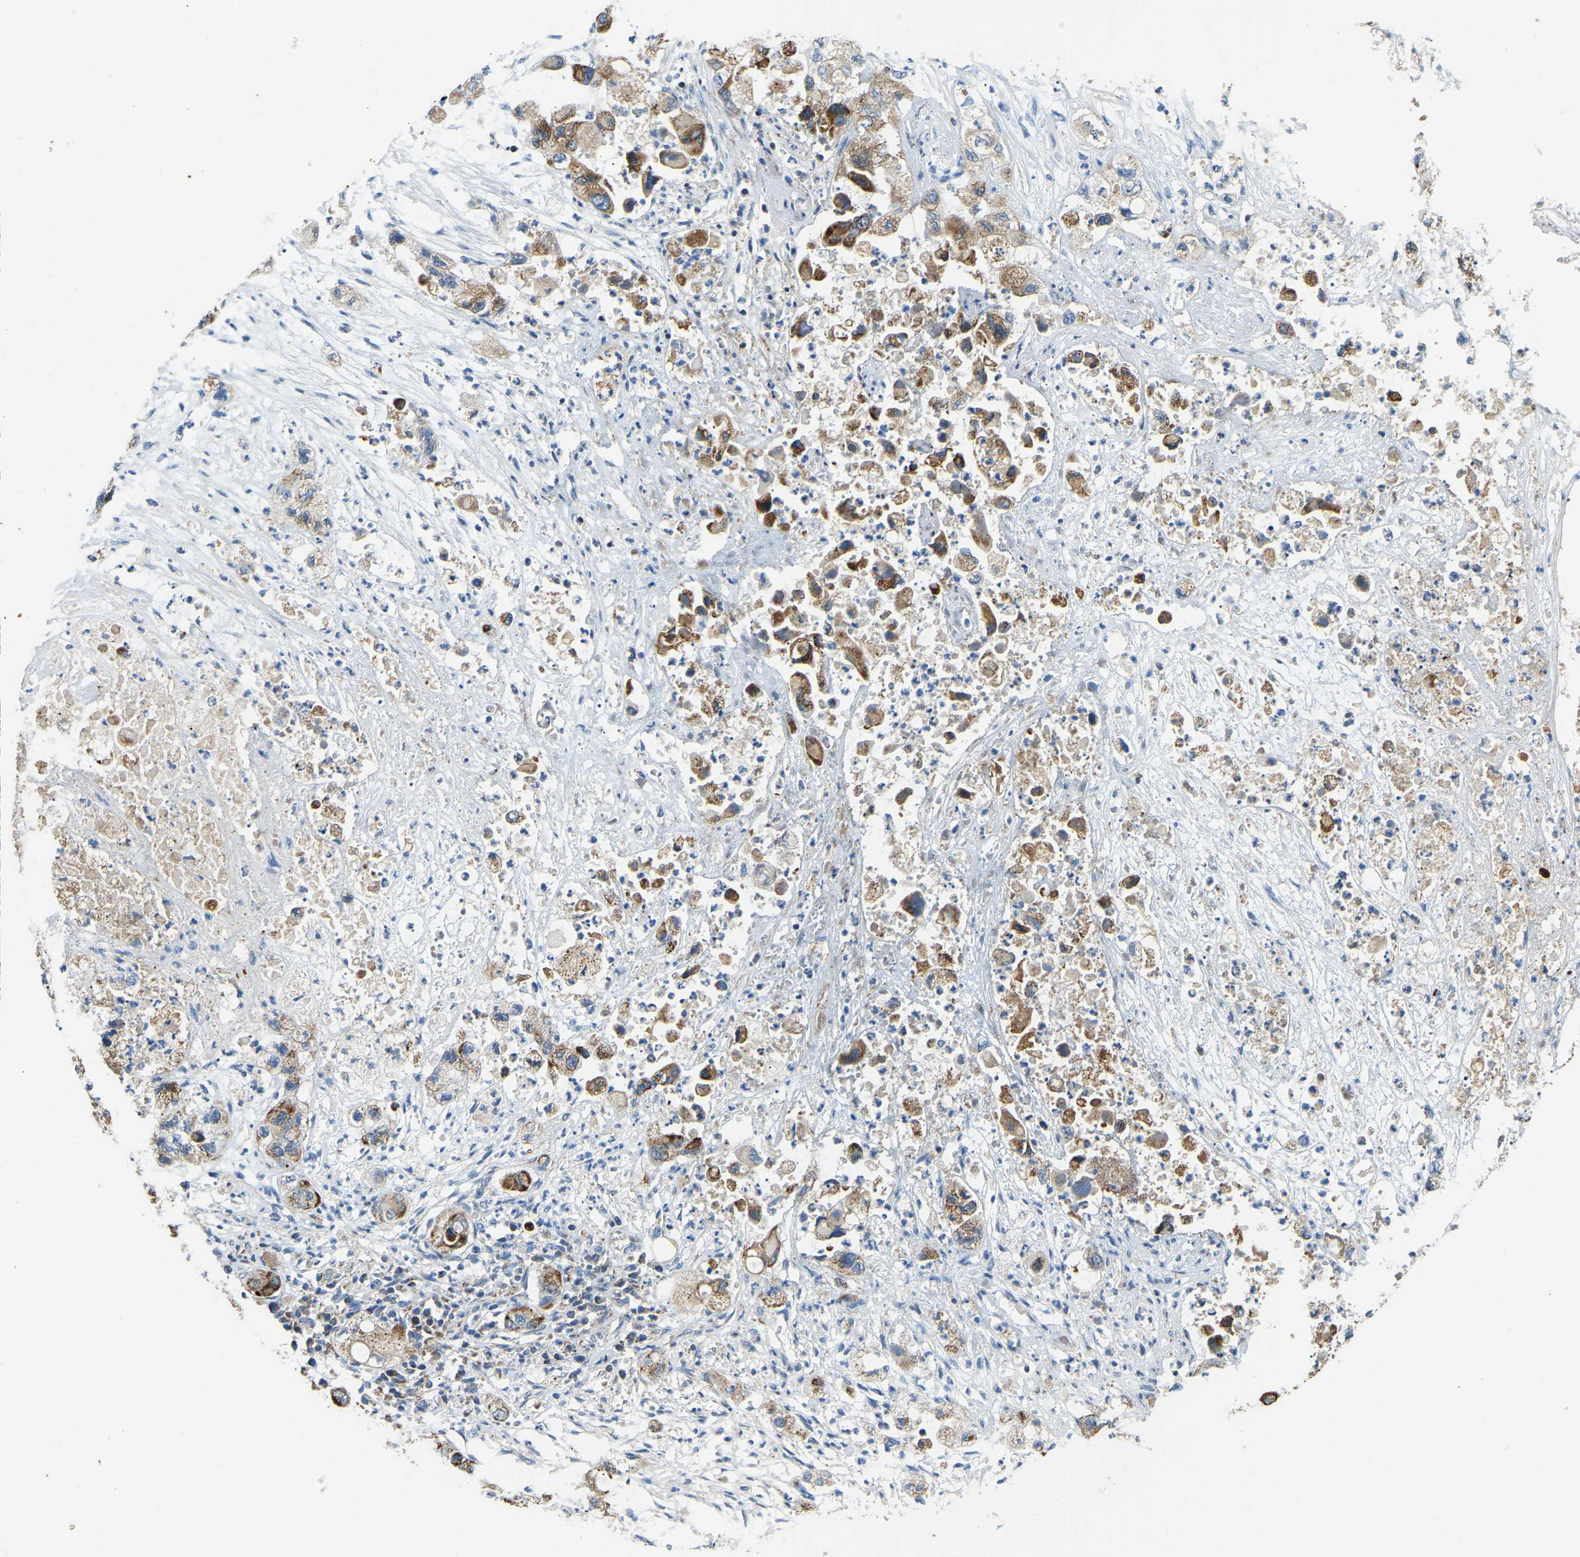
{"staining": {"intensity": "strong", "quantity": ">75%", "location": "cytoplasmic/membranous"}, "tissue": "pancreatic cancer", "cell_type": "Tumor cells", "image_type": "cancer", "snomed": [{"axis": "morphology", "description": "Adenocarcinoma, NOS"}, {"axis": "topography", "description": "Pancreas"}], "caption": "Tumor cells show high levels of strong cytoplasmic/membranous expression in about >75% of cells in human pancreatic cancer.", "gene": "ZNF200", "patient": {"sex": "female", "age": 78}}